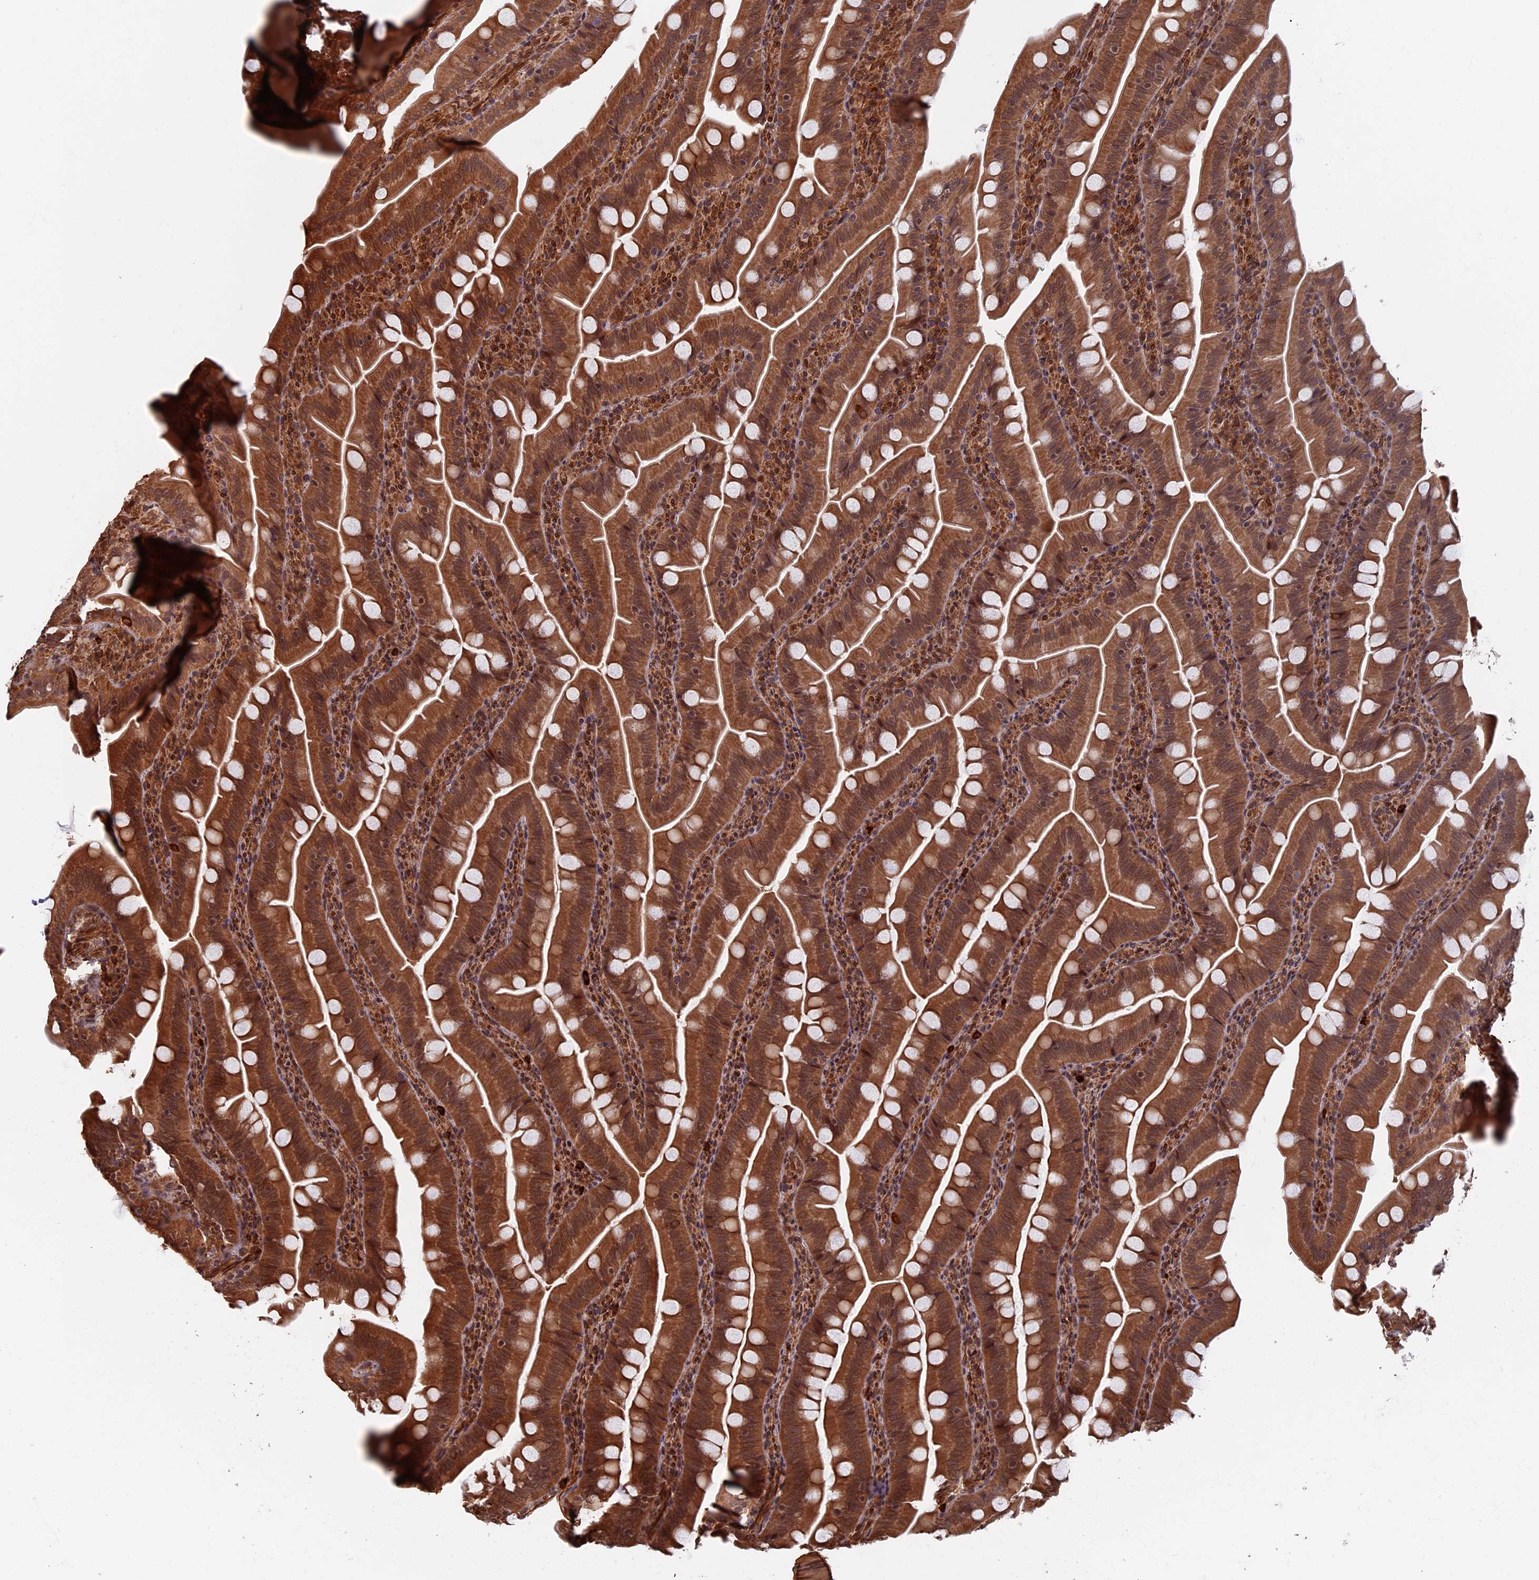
{"staining": {"intensity": "strong", "quantity": ">75%", "location": "cytoplasmic/membranous,nuclear"}, "tissue": "appendix", "cell_type": "Glandular cells", "image_type": "normal", "snomed": [{"axis": "morphology", "description": "Normal tissue, NOS"}, {"axis": "topography", "description": "Appendix"}], "caption": "Appendix stained for a protein exhibits strong cytoplasmic/membranous,nuclear positivity in glandular cells.", "gene": "CTDP1", "patient": {"sex": "female", "age": 33}}